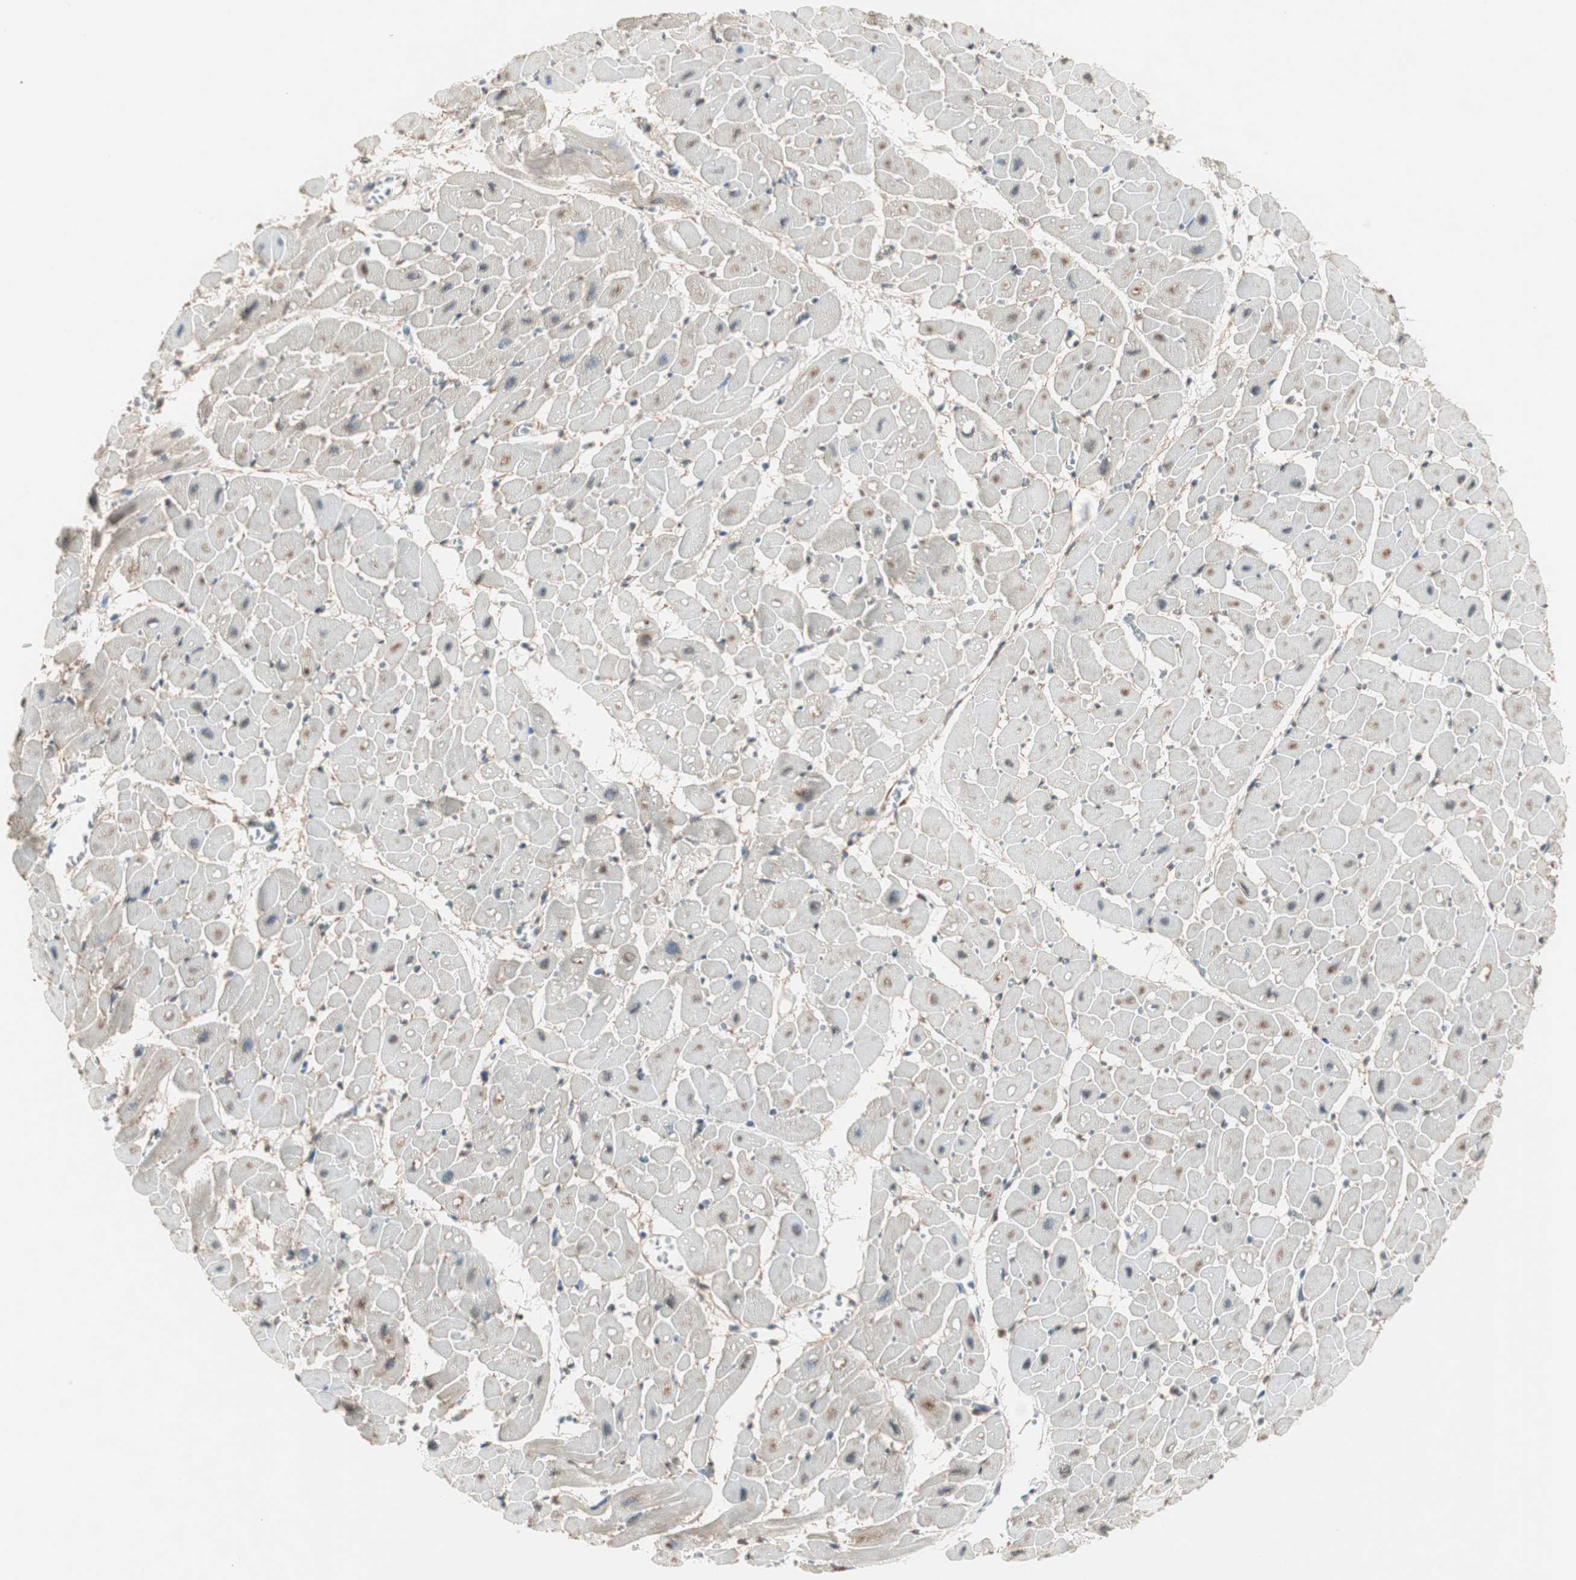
{"staining": {"intensity": "moderate", "quantity": "<25%", "location": "cytoplasmic/membranous"}, "tissue": "heart muscle", "cell_type": "Cardiomyocytes", "image_type": "normal", "snomed": [{"axis": "morphology", "description": "Normal tissue, NOS"}, {"axis": "topography", "description": "Heart"}], "caption": "Cardiomyocytes reveal low levels of moderate cytoplasmic/membranous positivity in approximately <25% of cells in normal heart muscle. (brown staining indicates protein expression, while blue staining denotes nuclei).", "gene": "PRELID1", "patient": {"sex": "male", "age": 45}}